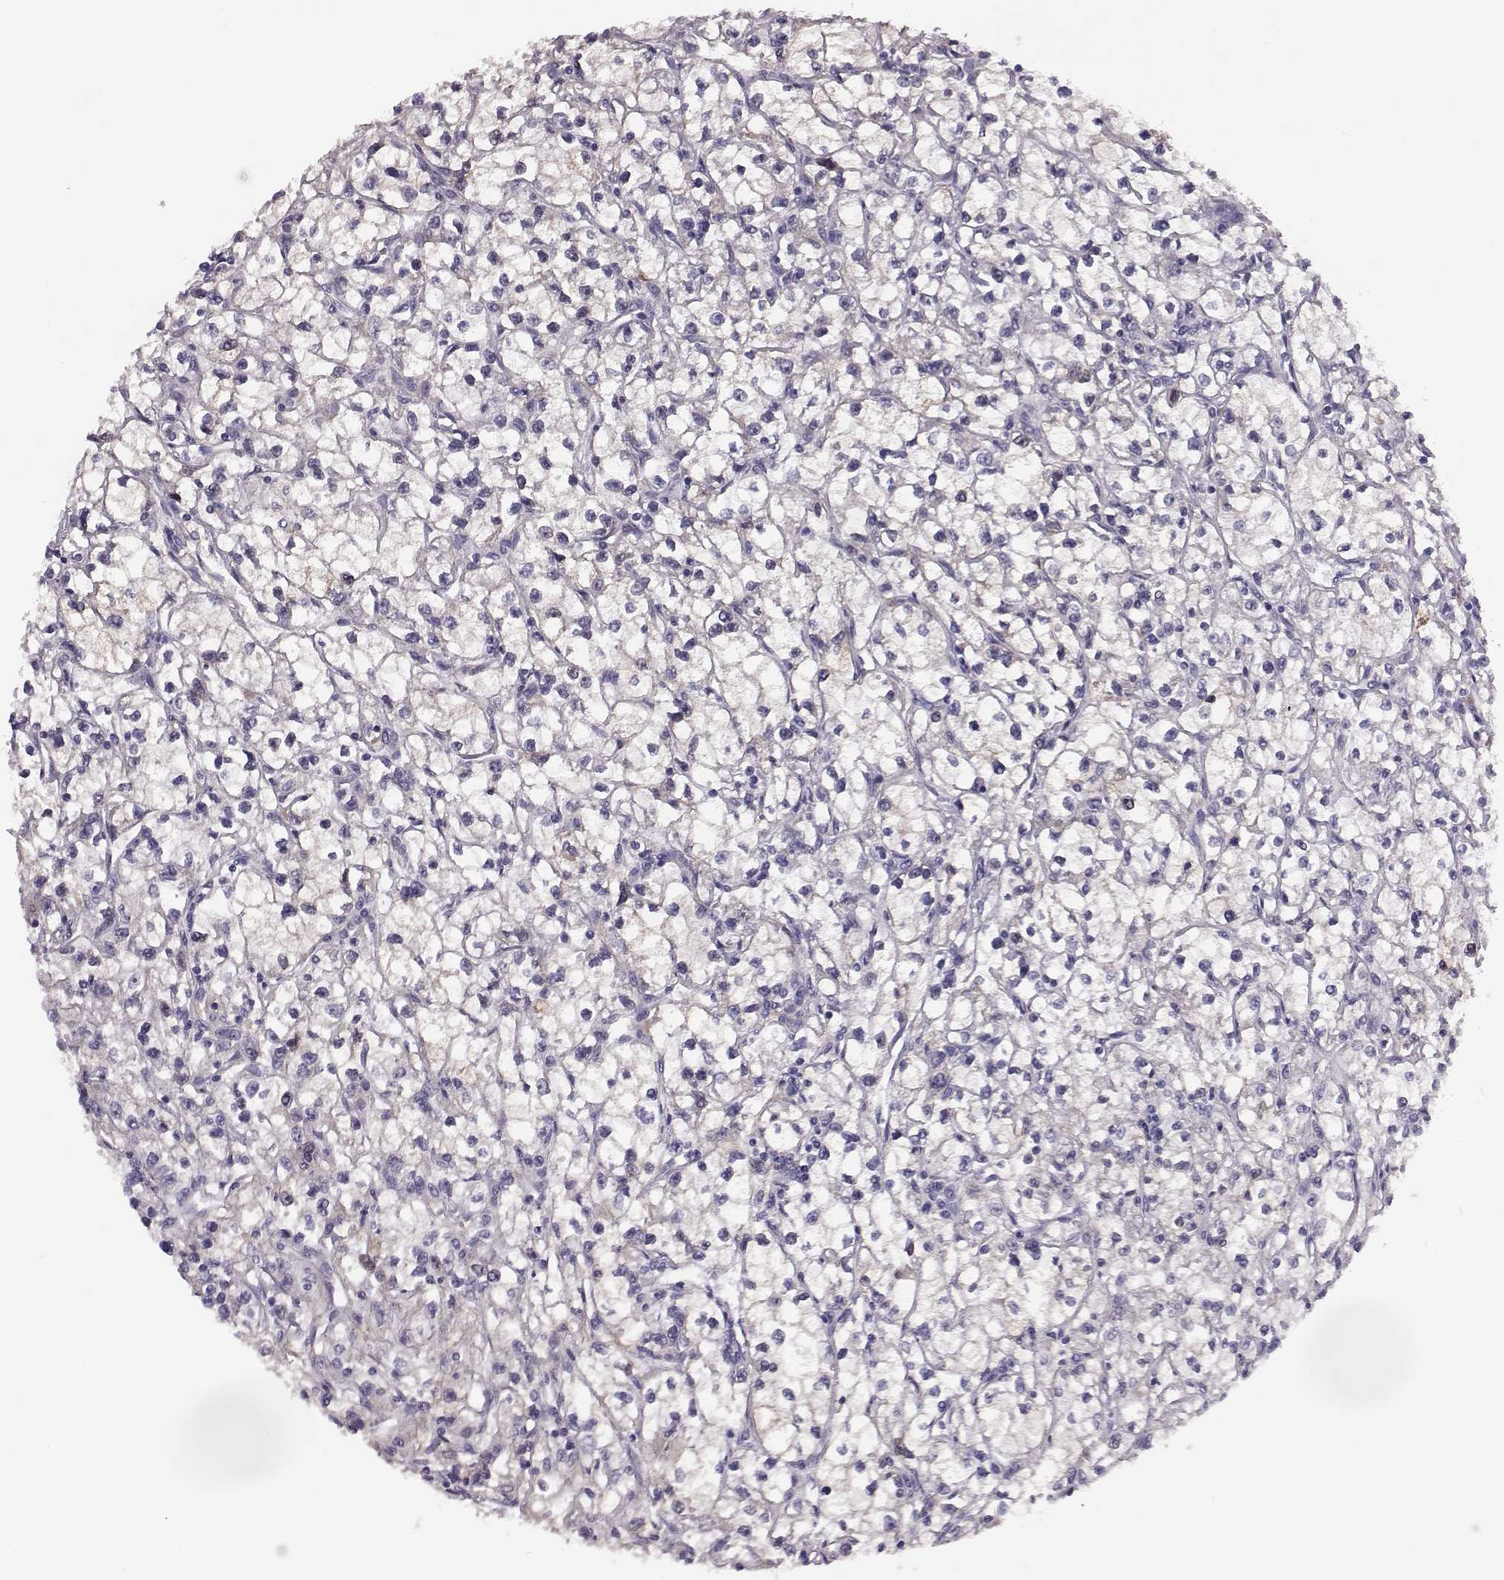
{"staining": {"intensity": "moderate", "quantity": ">75%", "location": "cytoplasmic/membranous"}, "tissue": "renal cancer", "cell_type": "Tumor cells", "image_type": "cancer", "snomed": [{"axis": "morphology", "description": "Adenocarcinoma, NOS"}, {"axis": "topography", "description": "Kidney"}], "caption": "Immunohistochemical staining of human renal cancer shows medium levels of moderate cytoplasmic/membranous expression in approximately >75% of tumor cells.", "gene": "ADGRG5", "patient": {"sex": "male", "age": 67}}